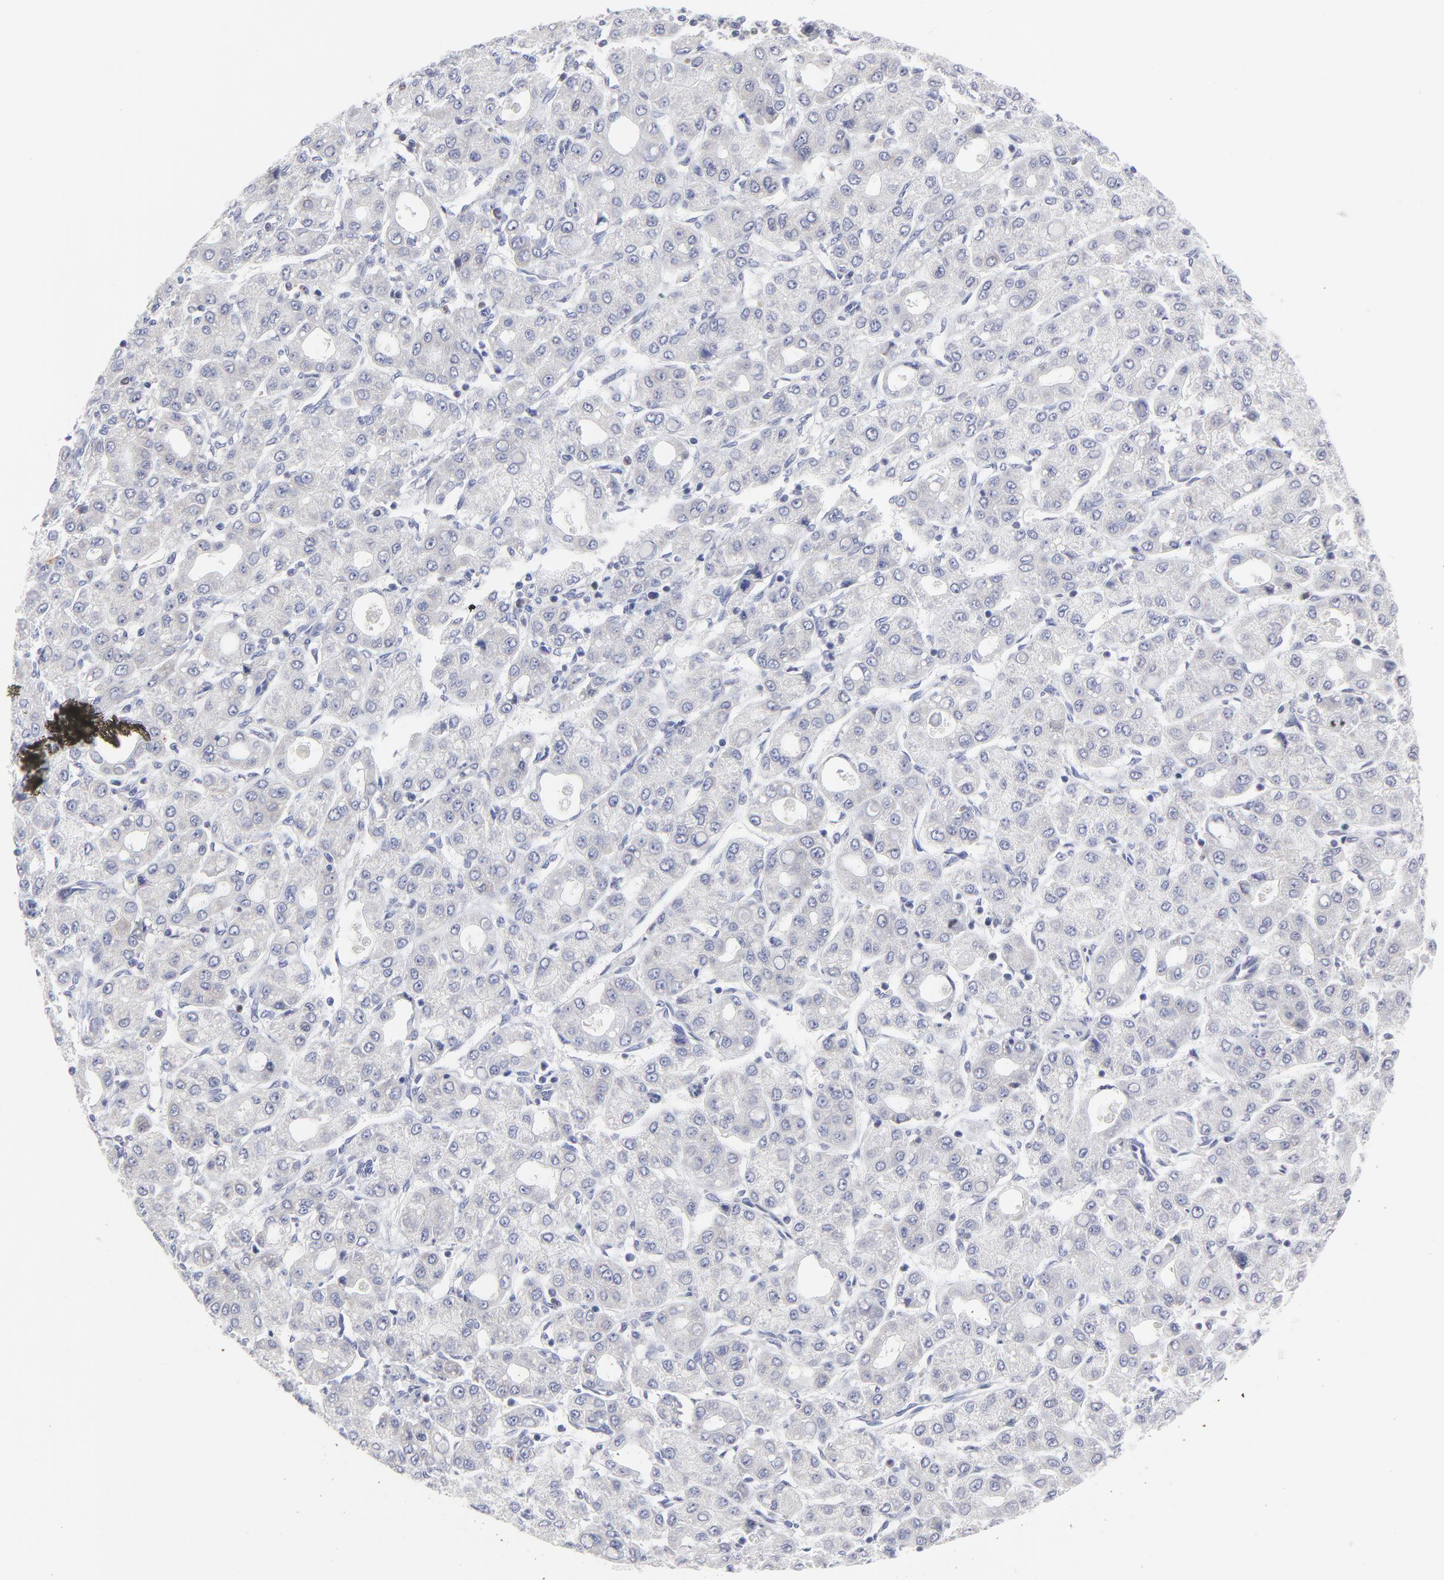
{"staining": {"intensity": "negative", "quantity": "none", "location": "none"}, "tissue": "liver cancer", "cell_type": "Tumor cells", "image_type": "cancer", "snomed": [{"axis": "morphology", "description": "Carcinoma, Hepatocellular, NOS"}, {"axis": "topography", "description": "Liver"}], "caption": "Liver cancer (hepatocellular carcinoma) was stained to show a protein in brown. There is no significant staining in tumor cells. The staining is performed using DAB (3,3'-diaminobenzidine) brown chromogen with nuclei counter-stained in using hematoxylin.", "gene": "NCAPH", "patient": {"sex": "male", "age": 69}}